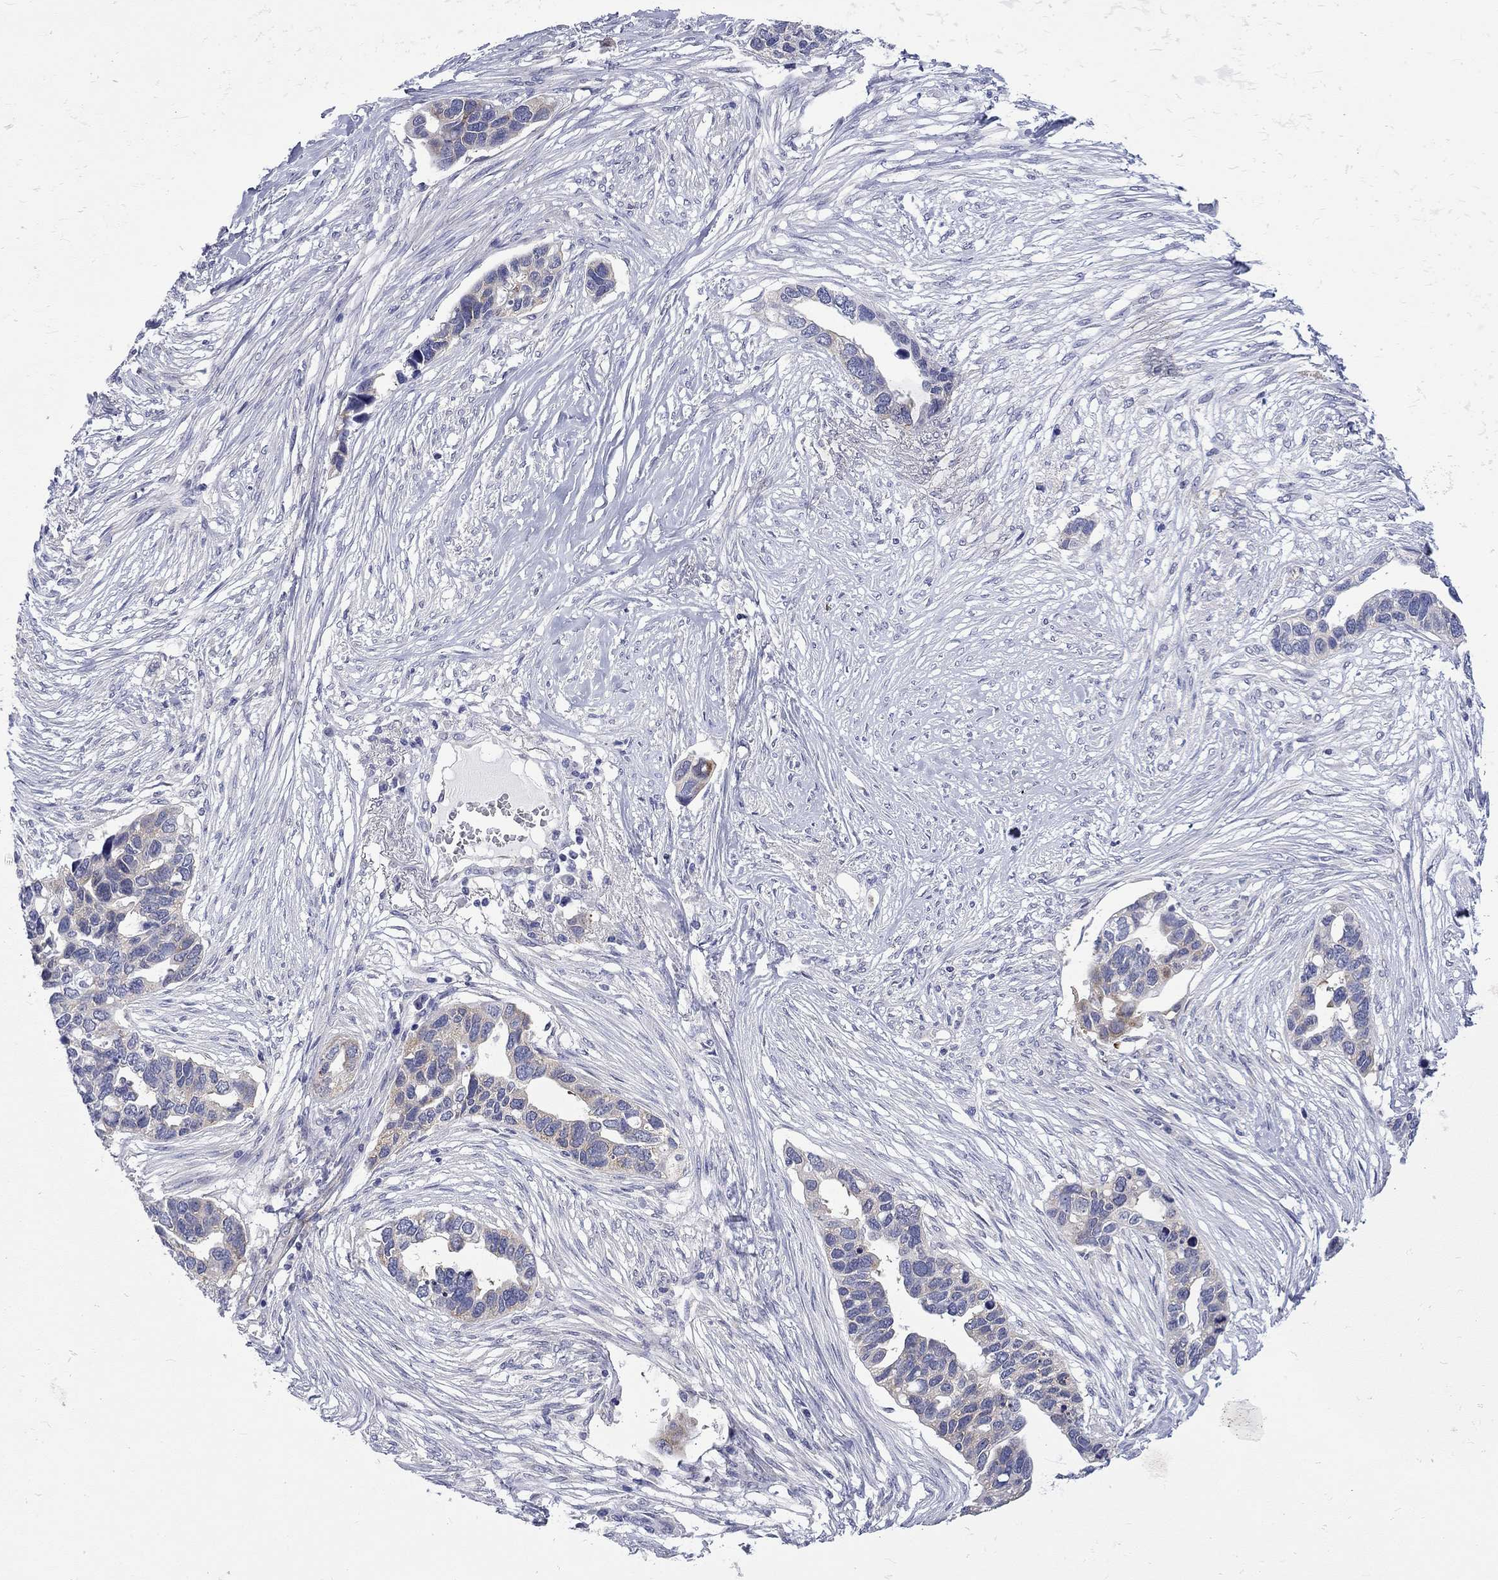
{"staining": {"intensity": "moderate", "quantity": "<25%", "location": "cytoplasmic/membranous"}, "tissue": "ovarian cancer", "cell_type": "Tumor cells", "image_type": "cancer", "snomed": [{"axis": "morphology", "description": "Cystadenocarcinoma, serous, NOS"}, {"axis": "topography", "description": "Ovary"}], "caption": "This is a photomicrograph of immunohistochemistry staining of serous cystadenocarcinoma (ovarian), which shows moderate staining in the cytoplasmic/membranous of tumor cells.", "gene": "CERS1", "patient": {"sex": "female", "age": 54}}